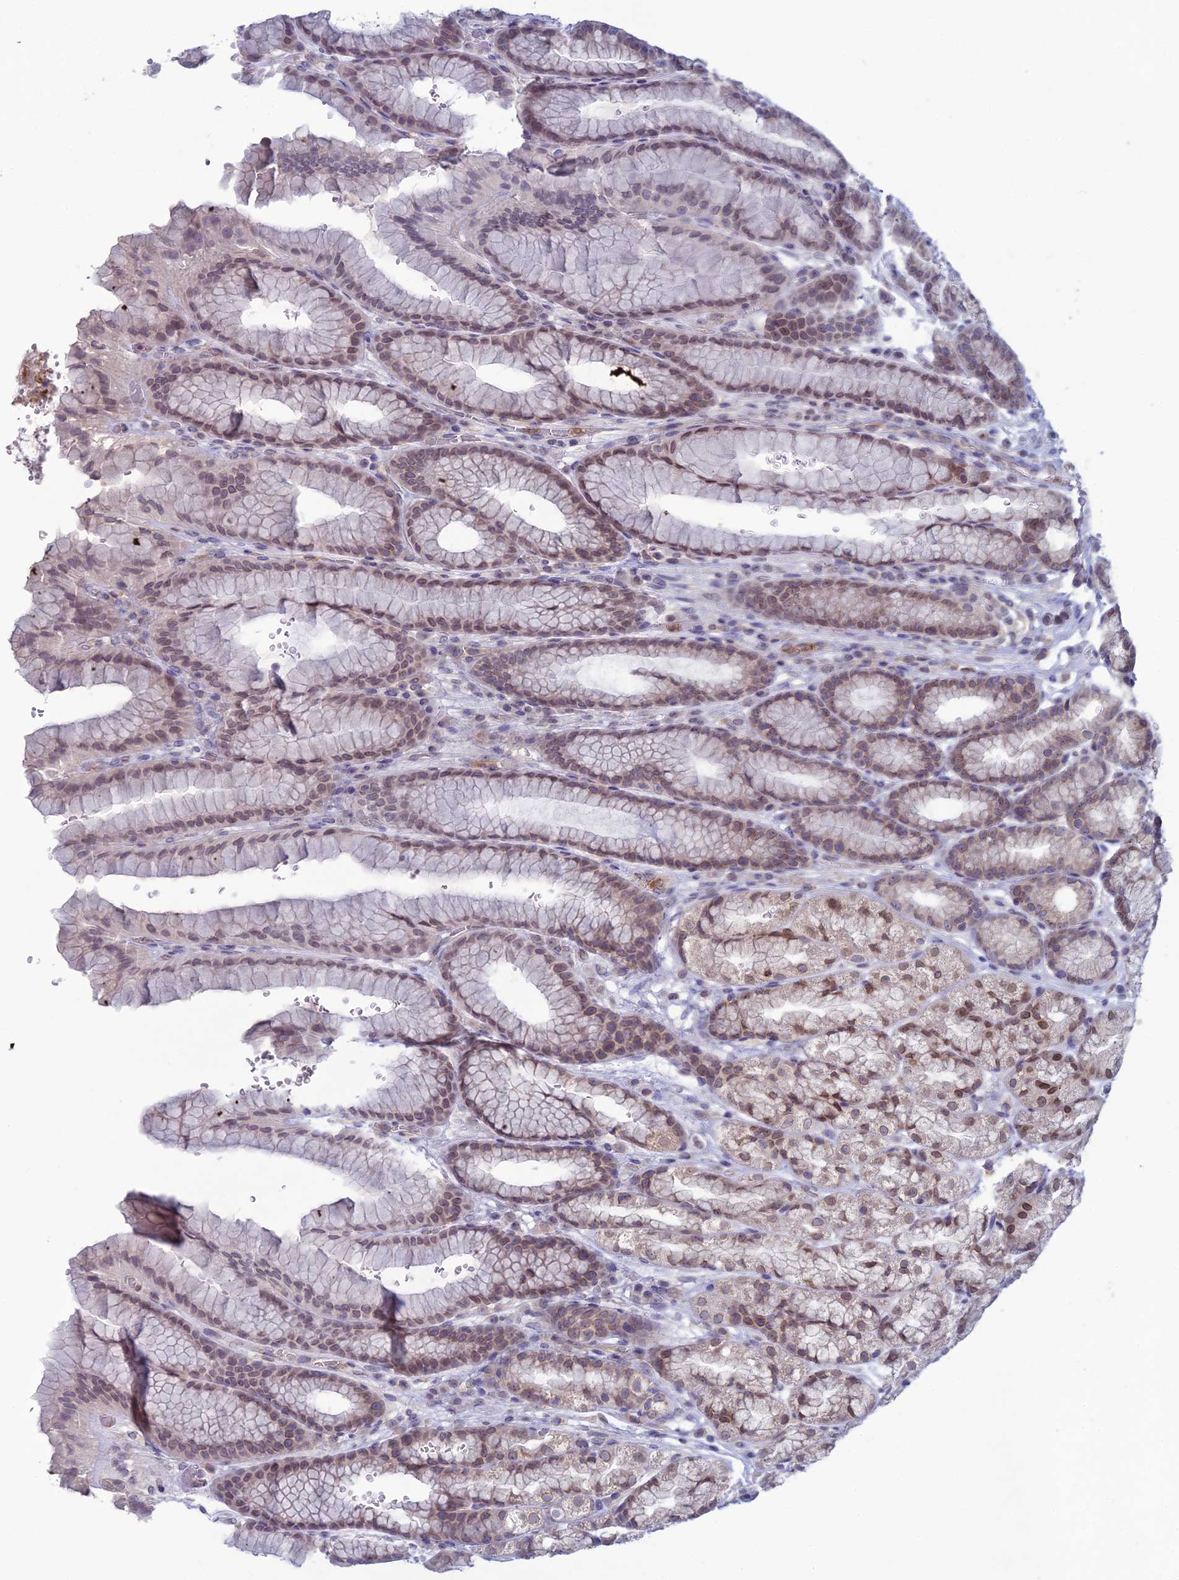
{"staining": {"intensity": "moderate", "quantity": ">75%", "location": "cytoplasmic/membranous,nuclear"}, "tissue": "stomach", "cell_type": "Glandular cells", "image_type": "normal", "snomed": [{"axis": "morphology", "description": "Normal tissue, NOS"}, {"axis": "morphology", "description": "Adenocarcinoma, NOS"}, {"axis": "topography", "description": "Stomach"}], "caption": "The immunohistochemical stain shows moderate cytoplasmic/membranous,nuclear staining in glandular cells of benign stomach.", "gene": "WDR46", "patient": {"sex": "male", "age": 57}}